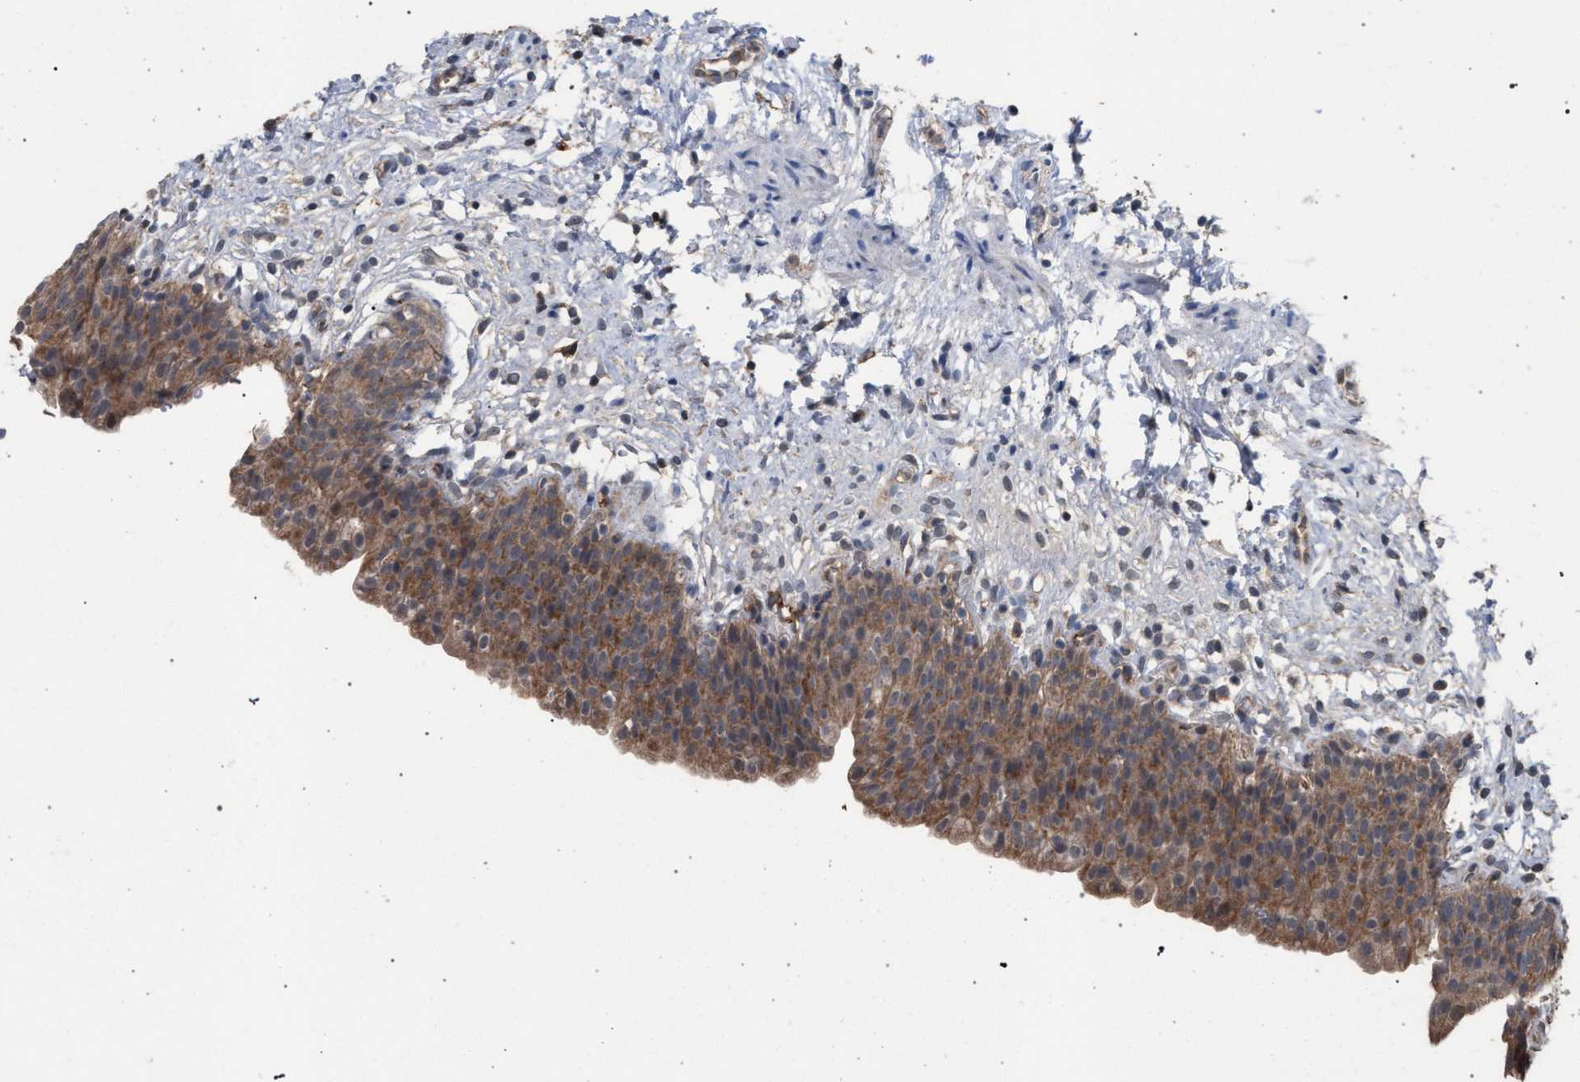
{"staining": {"intensity": "moderate", "quantity": ">75%", "location": "cytoplasmic/membranous"}, "tissue": "urinary bladder", "cell_type": "Urothelial cells", "image_type": "normal", "snomed": [{"axis": "morphology", "description": "Normal tissue, NOS"}, {"axis": "topography", "description": "Urinary bladder"}], "caption": "Immunohistochemical staining of normal urinary bladder shows medium levels of moderate cytoplasmic/membranous staining in about >75% of urothelial cells.", "gene": "TECPR1", "patient": {"sex": "male", "age": 37}}